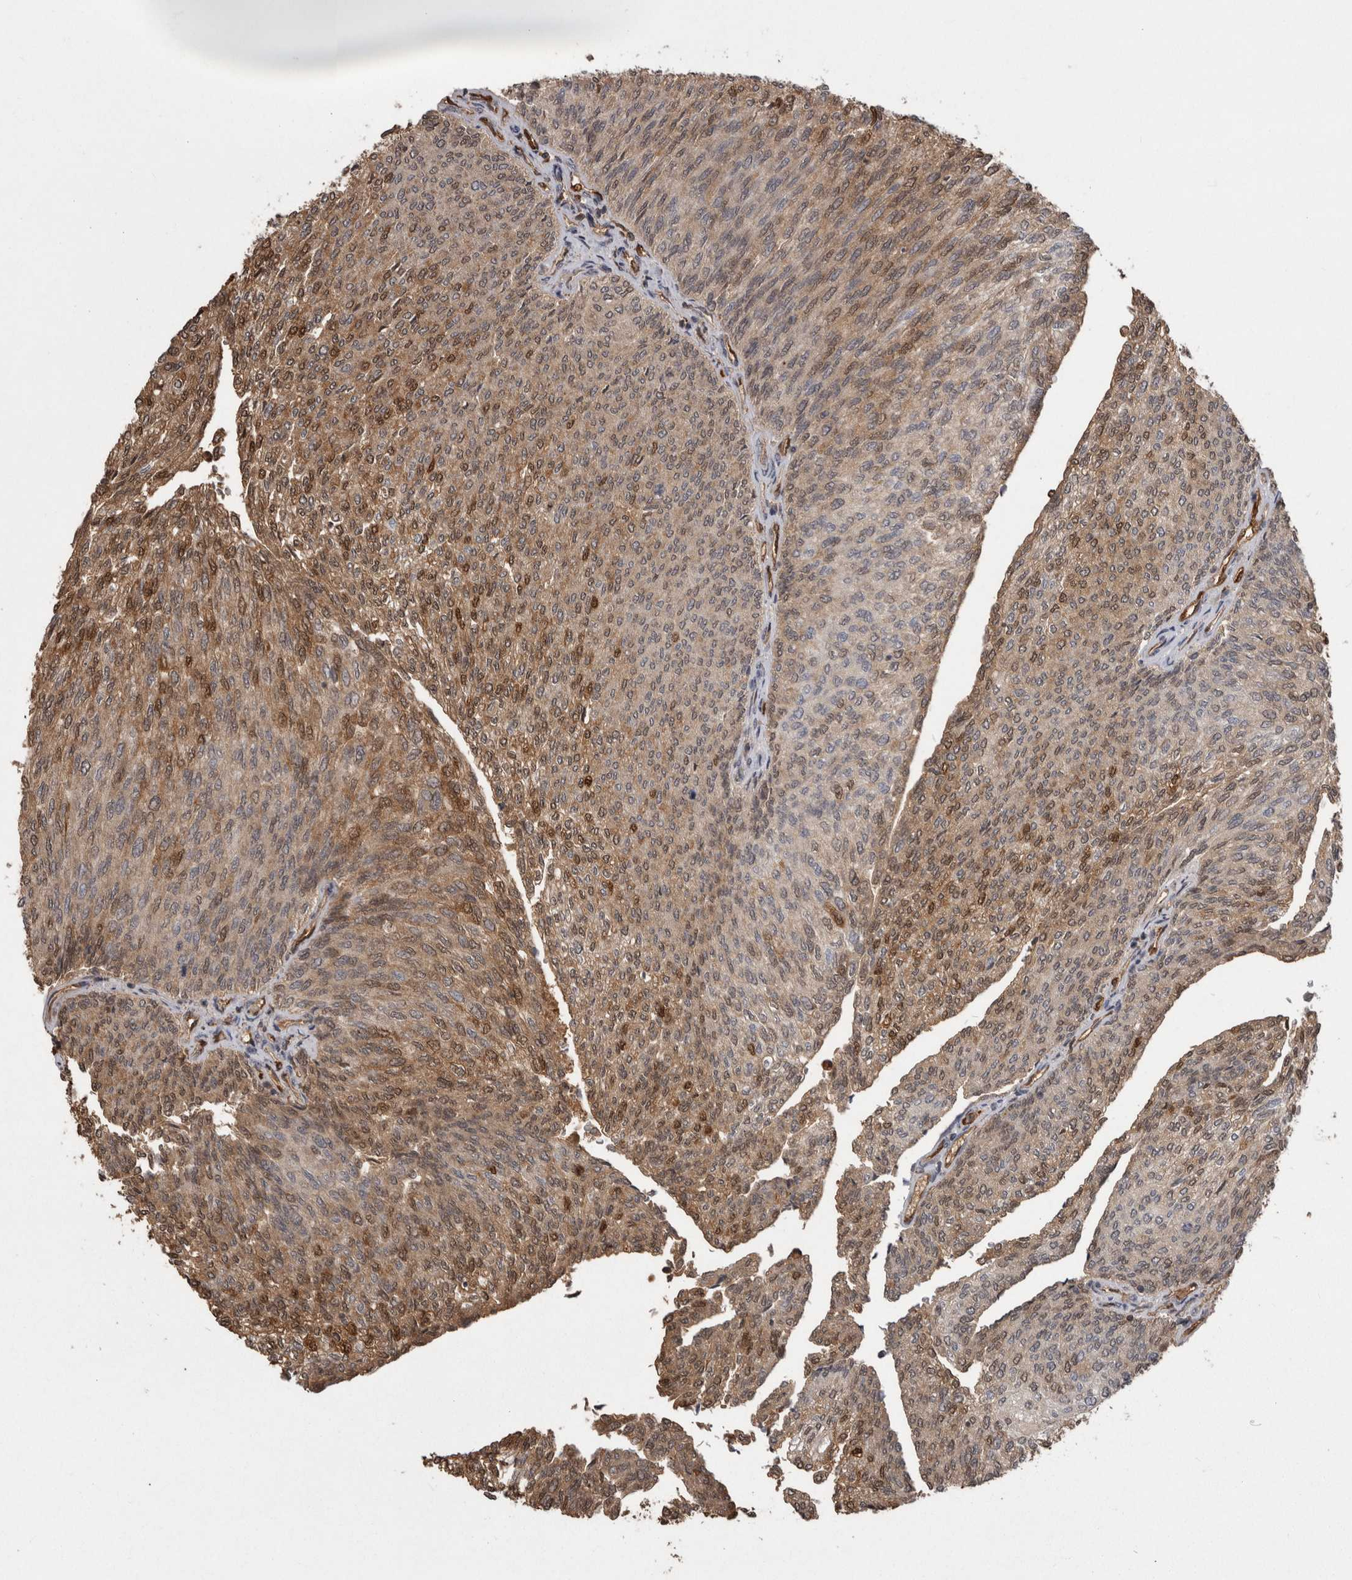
{"staining": {"intensity": "moderate", "quantity": "25%-75%", "location": "cytoplasmic/membranous,nuclear"}, "tissue": "urothelial cancer", "cell_type": "Tumor cells", "image_type": "cancer", "snomed": [{"axis": "morphology", "description": "Urothelial carcinoma, Low grade"}, {"axis": "topography", "description": "Urinary bladder"}], "caption": "Urothelial cancer stained with a brown dye reveals moderate cytoplasmic/membranous and nuclear positive expression in approximately 25%-75% of tumor cells.", "gene": "LXN", "patient": {"sex": "female", "age": 79}}